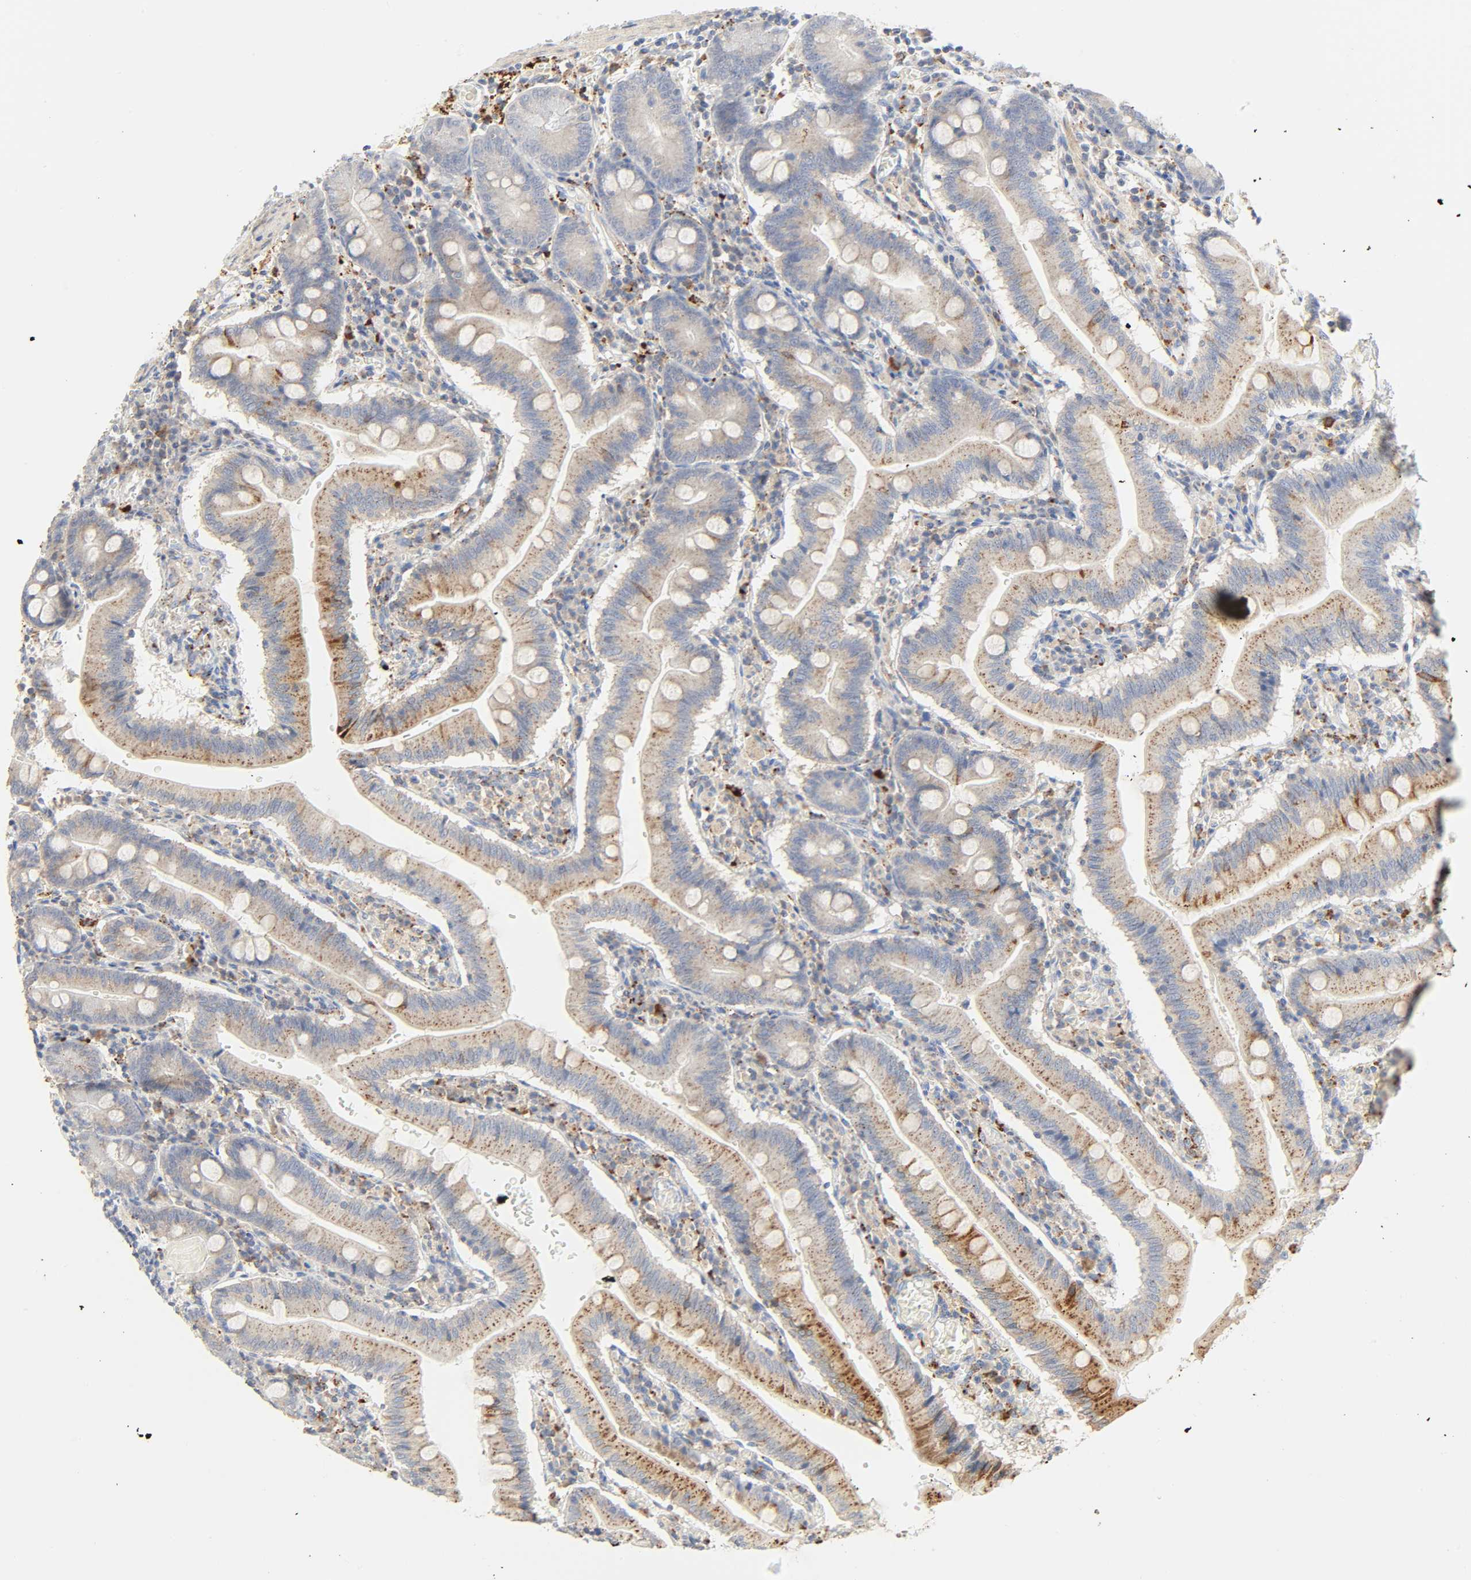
{"staining": {"intensity": "moderate", "quantity": ">75%", "location": "cytoplasmic/membranous"}, "tissue": "small intestine", "cell_type": "Glandular cells", "image_type": "normal", "snomed": [{"axis": "morphology", "description": "Normal tissue, NOS"}, {"axis": "topography", "description": "Small intestine"}], "caption": "Immunohistochemistry micrograph of benign human small intestine stained for a protein (brown), which displays medium levels of moderate cytoplasmic/membranous expression in approximately >75% of glandular cells.", "gene": "CAMK2A", "patient": {"sex": "male", "age": 71}}